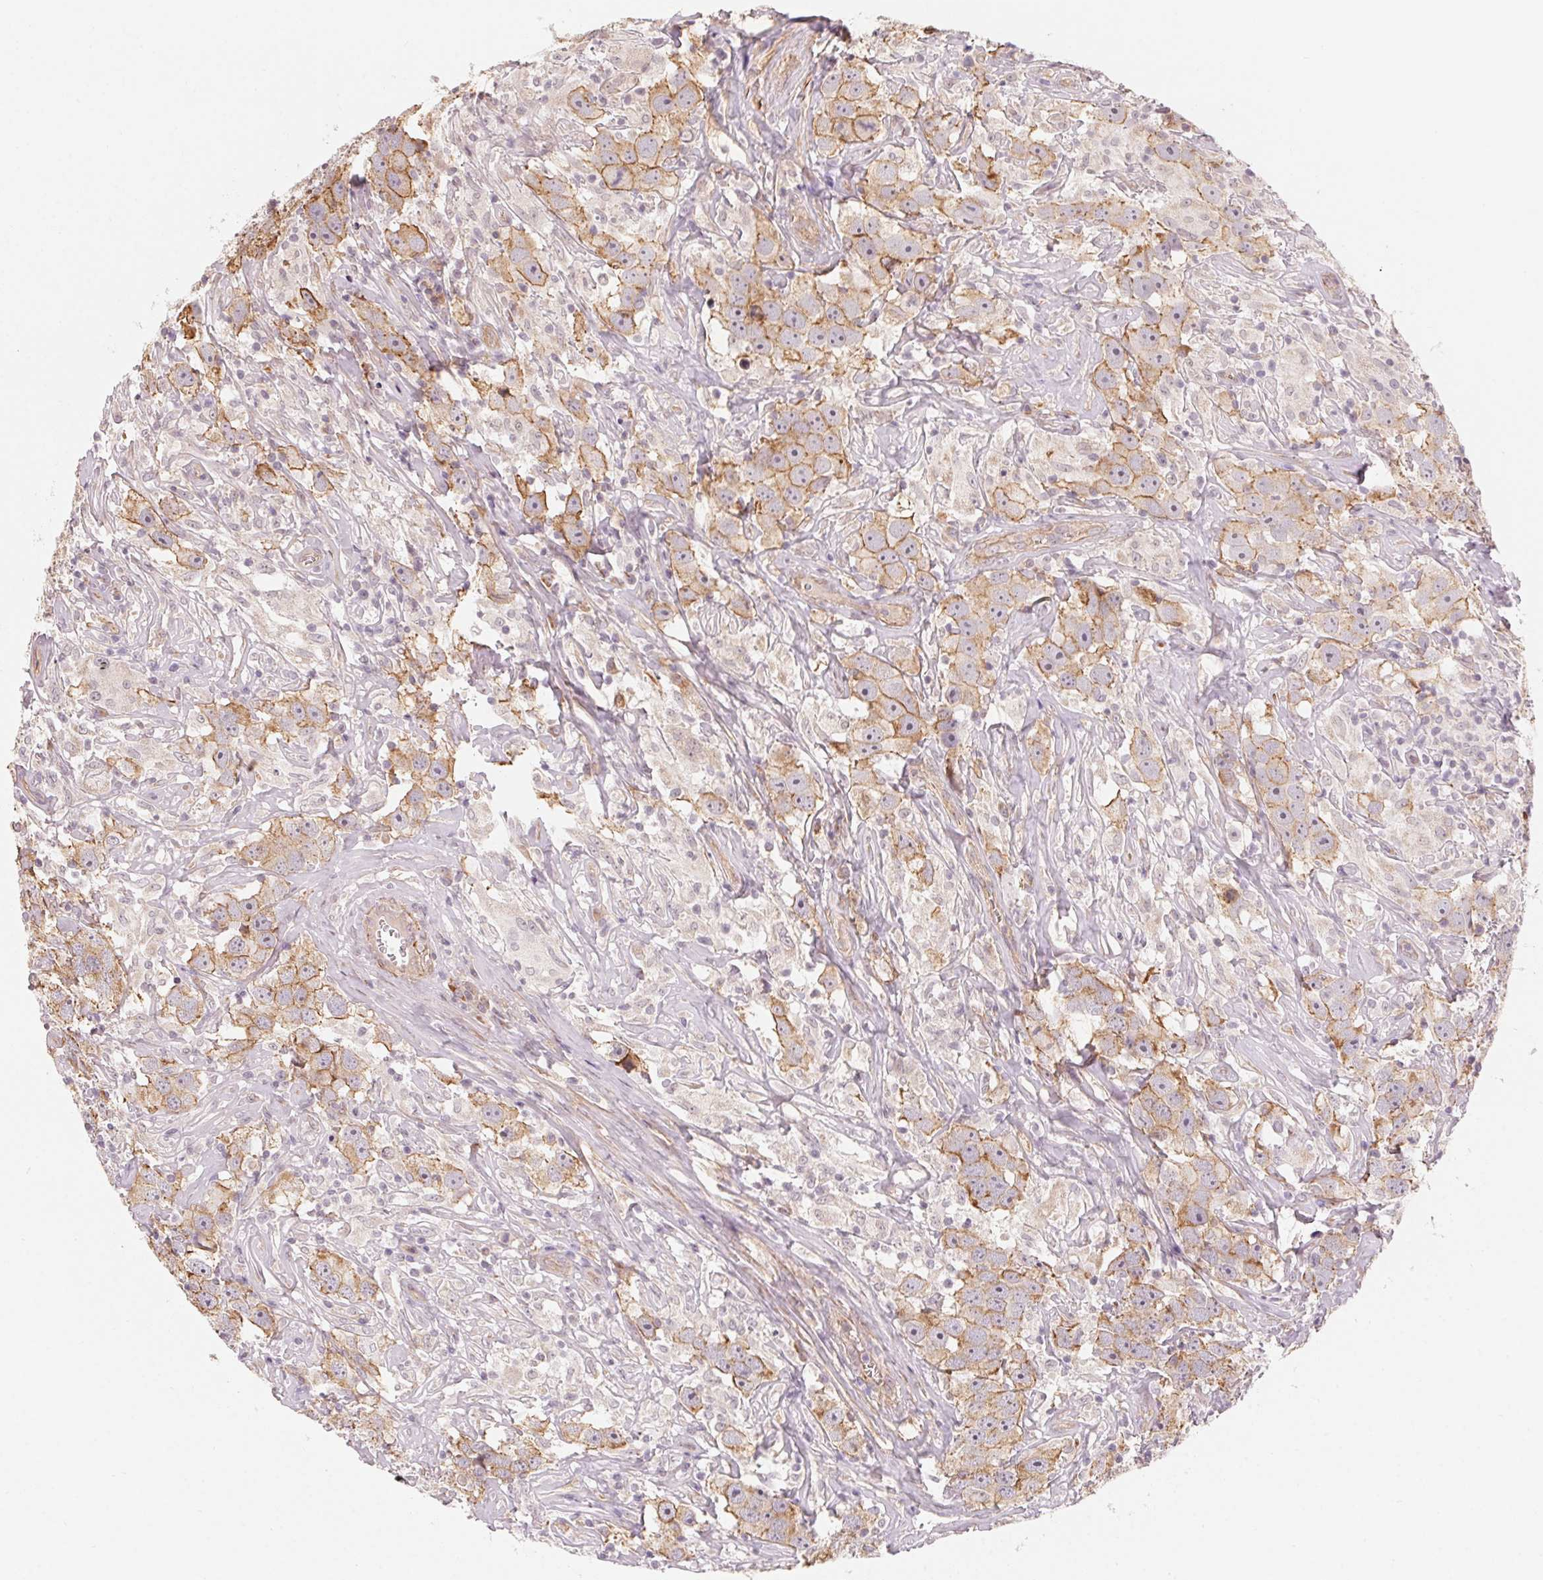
{"staining": {"intensity": "moderate", "quantity": ">75%", "location": "cytoplasmic/membranous"}, "tissue": "testis cancer", "cell_type": "Tumor cells", "image_type": "cancer", "snomed": [{"axis": "morphology", "description": "Seminoma, NOS"}, {"axis": "topography", "description": "Testis"}], "caption": "Immunohistochemistry histopathology image of neoplastic tissue: testis cancer (seminoma) stained using immunohistochemistry shows medium levels of moderate protein expression localized specifically in the cytoplasmic/membranous of tumor cells, appearing as a cytoplasmic/membranous brown color.", "gene": "CCDC112", "patient": {"sex": "male", "age": 49}}